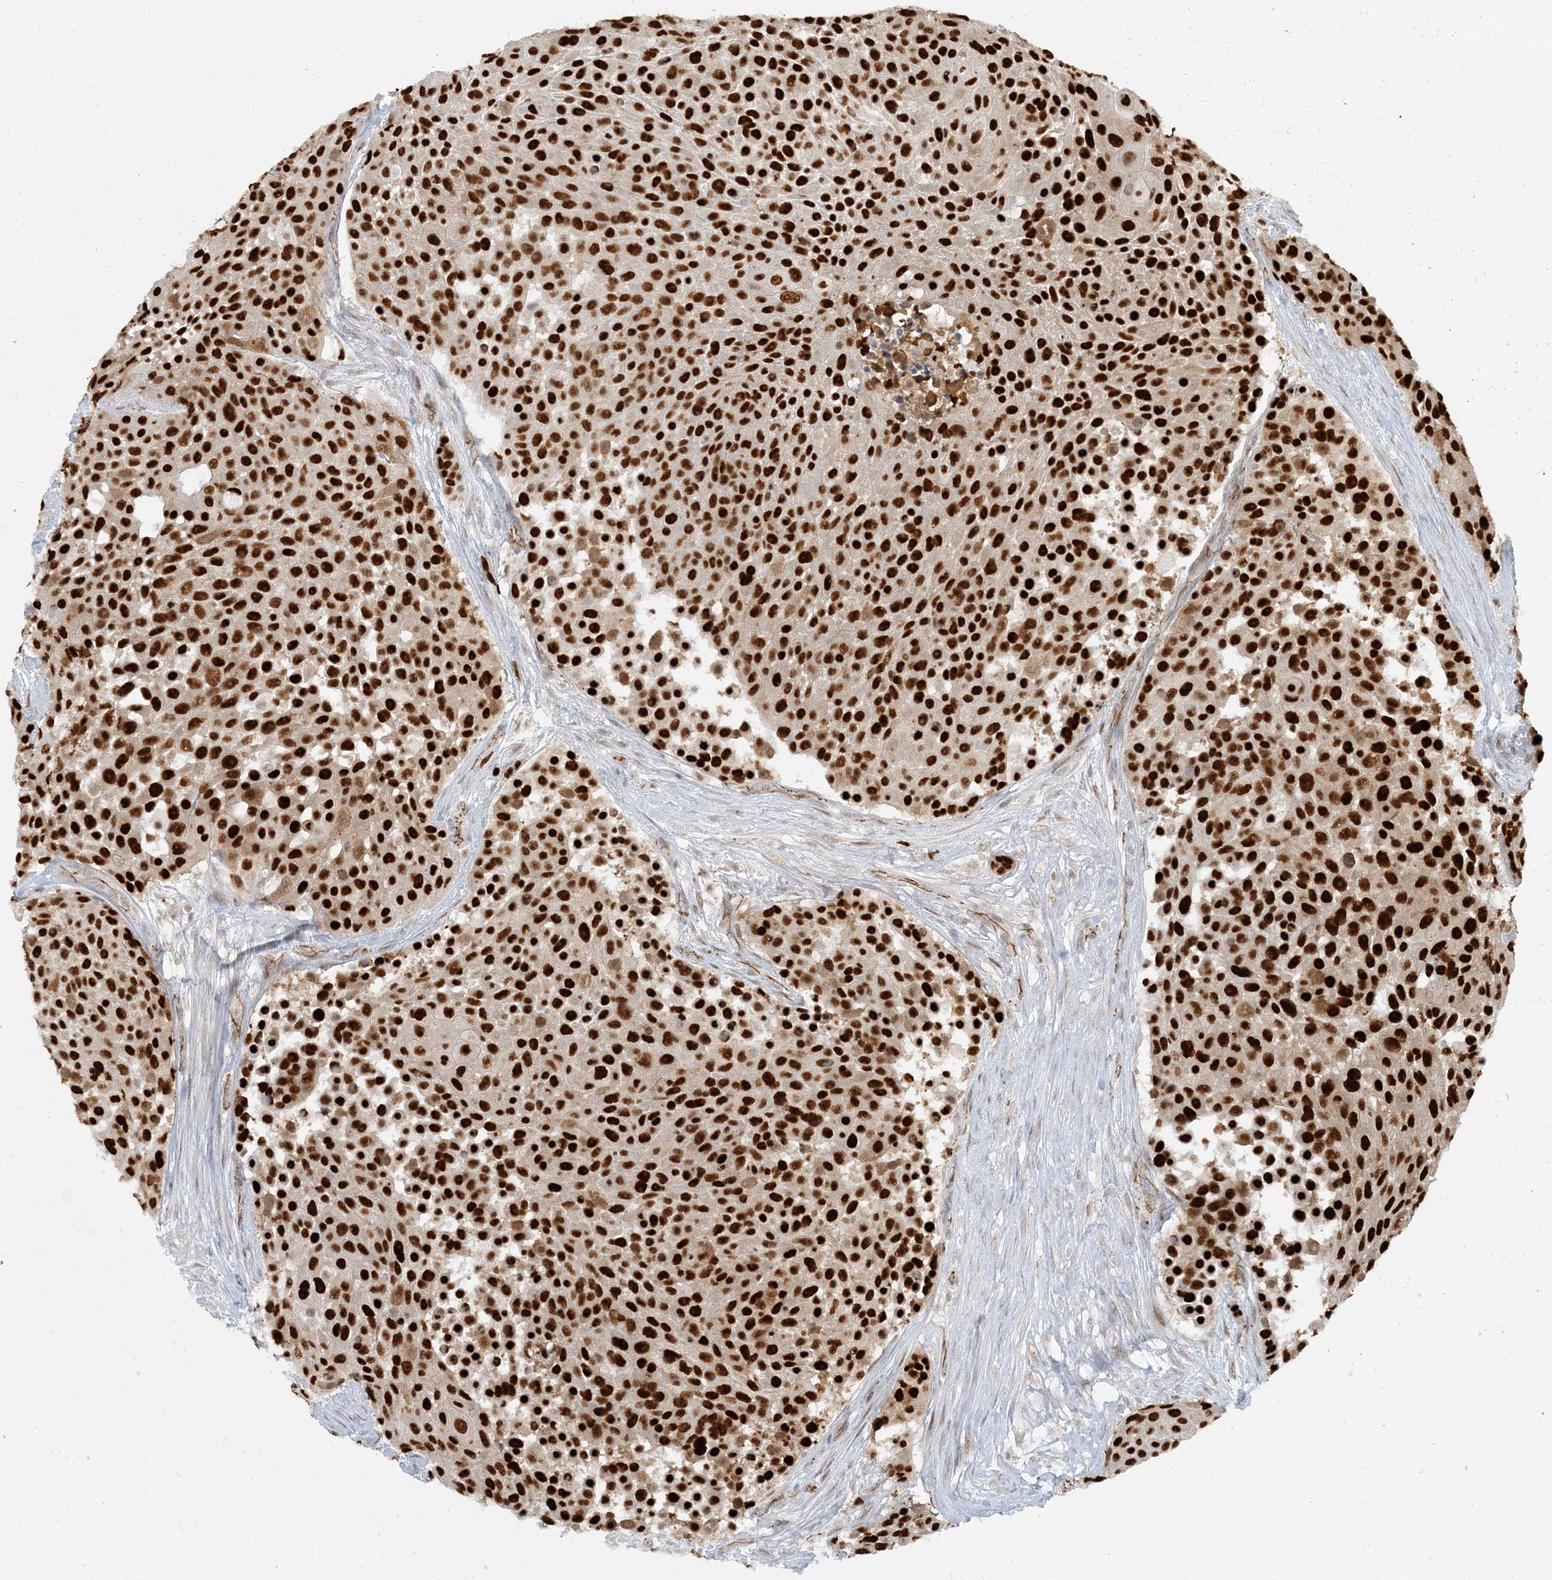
{"staining": {"intensity": "strong", "quantity": ">75%", "location": "nuclear"}, "tissue": "urothelial cancer", "cell_type": "Tumor cells", "image_type": "cancer", "snomed": [{"axis": "morphology", "description": "Urothelial carcinoma, High grade"}, {"axis": "topography", "description": "Urinary bladder"}], "caption": "Protein analysis of urothelial cancer tissue displays strong nuclear expression in about >75% of tumor cells. (DAB IHC, brown staining for protein, blue staining for nuclei).", "gene": "AK9", "patient": {"sex": "female", "age": 63}}